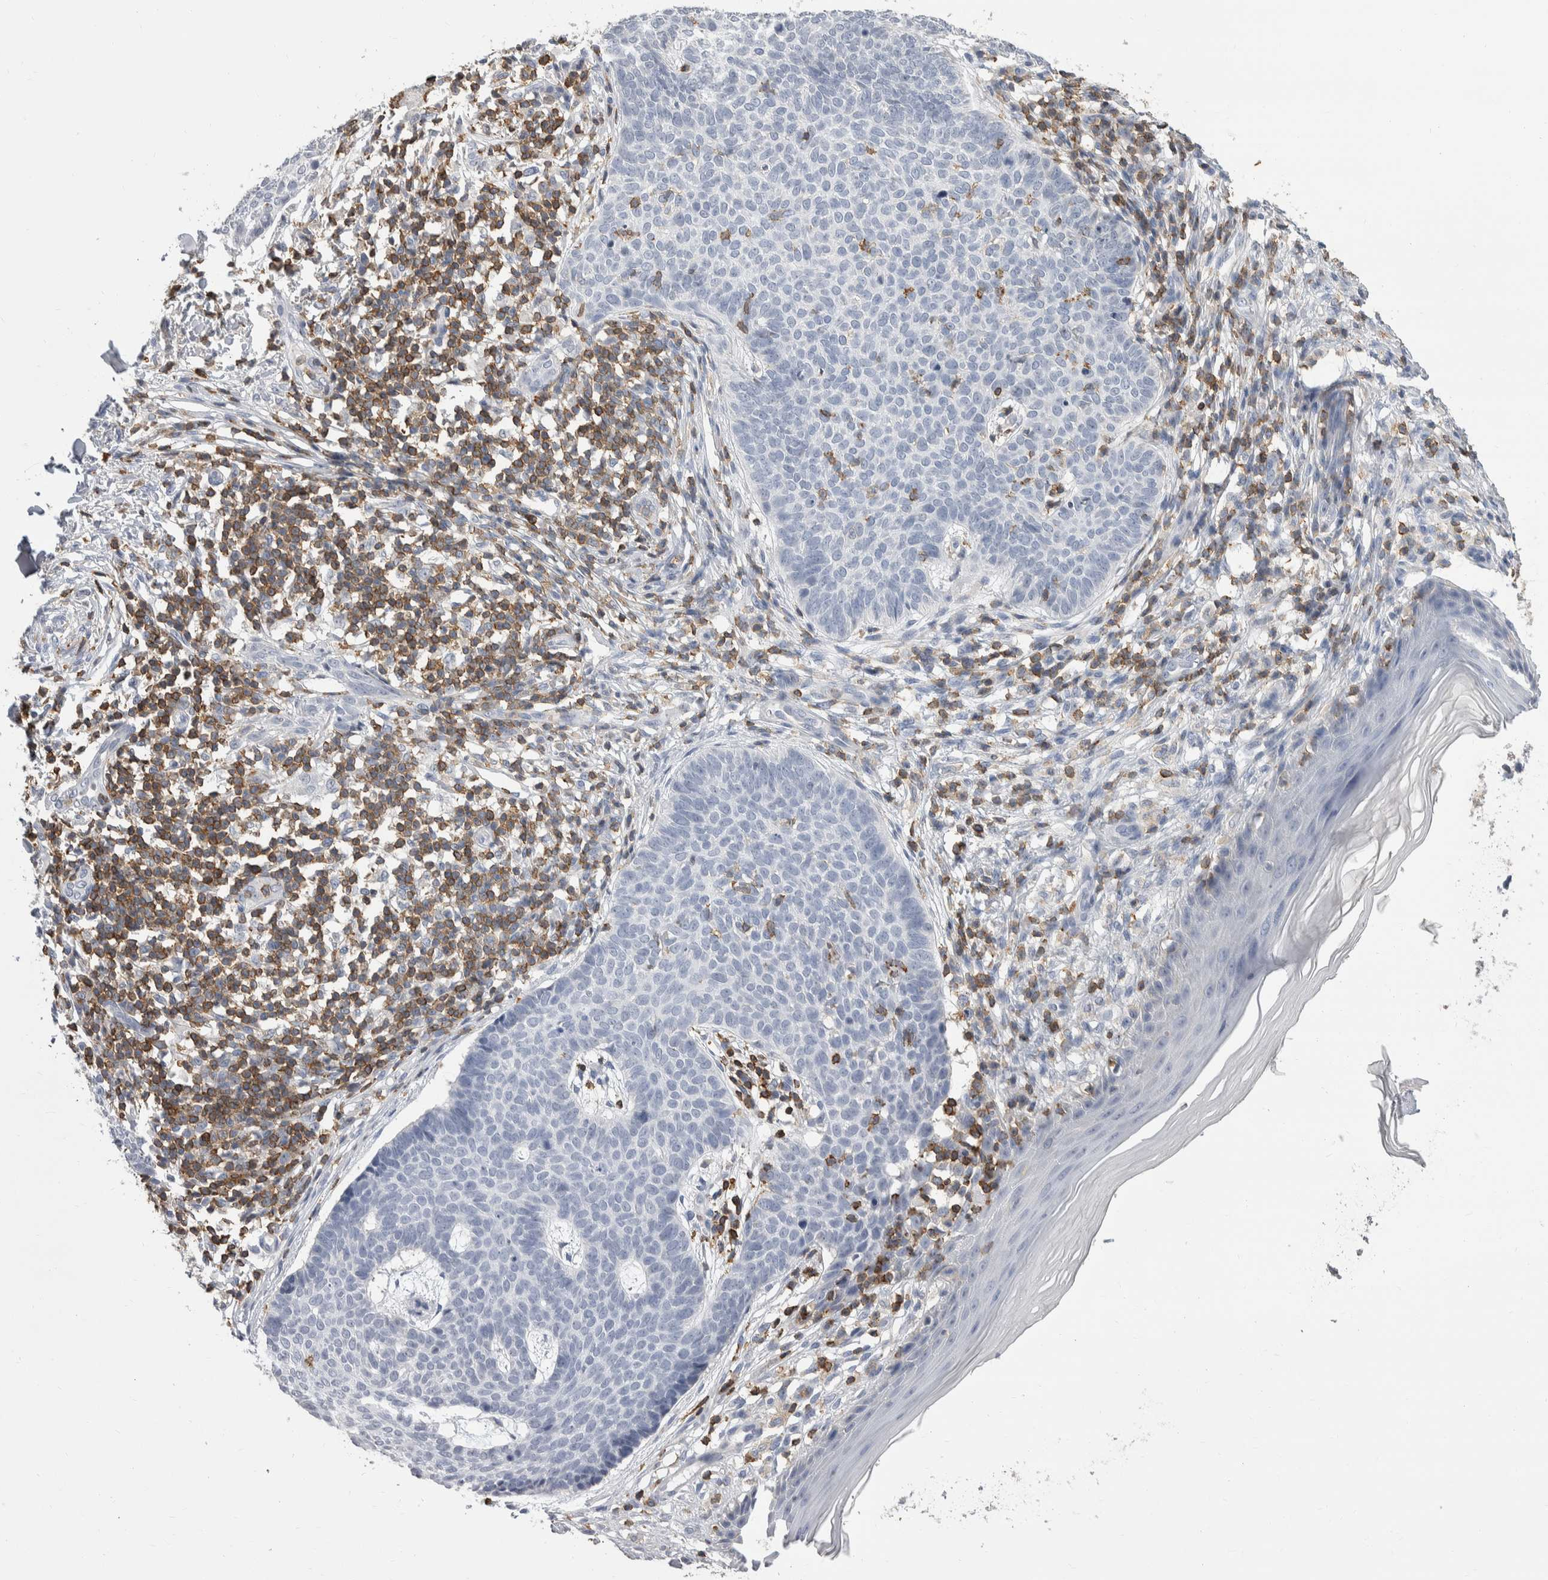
{"staining": {"intensity": "negative", "quantity": "none", "location": "none"}, "tissue": "skin cancer", "cell_type": "Tumor cells", "image_type": "cancer", "snomed": [{"axis": "morphology", "description": "Normal tissue, NOS"}, {"axis": "morphology", "description": "Basal cell carcinoma"}, {"axis": "topography", "description": "Skin"}], "caption": "Human skin cancer stained for a protein using immunohistochemistry demonstrates no positivity in tumor cells.", "gene": "CEP295NL", "patient": {"sex": "male", "age": 50}}